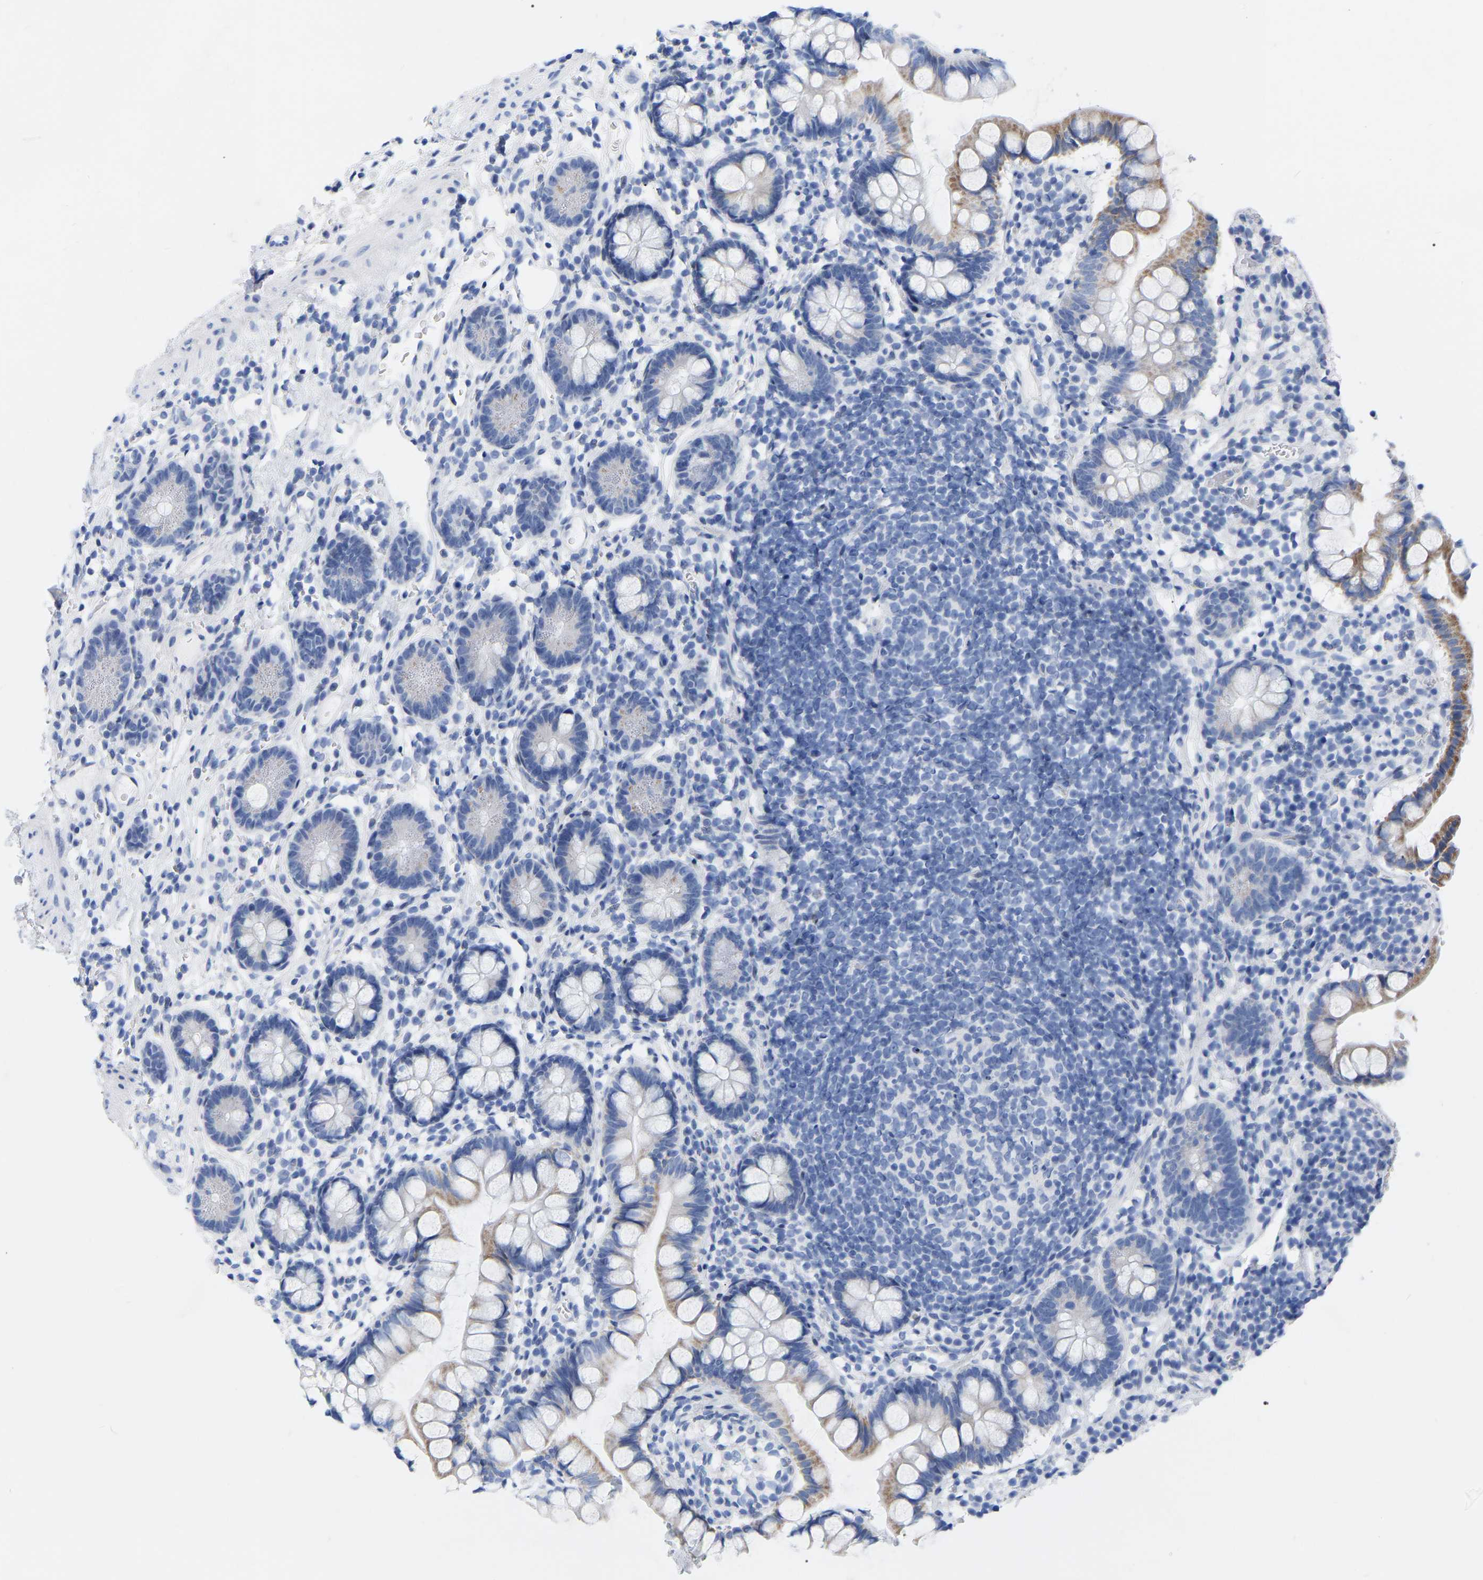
{"staining": {"intensity": "weak", "quantity": "25%-75%", "location": "cytoplasmic/membranous"}, "tissue": "small intestine", "cell_type": "Glandular cells", "image_type": "normal", "snomed": [{"axis": "morphology", "description": "Normal tissue, NOS"}, {"axis": "topography", "description": "Small intestine"}], "caption": "Immunohistochemical staining of unremarkable human small intestine shows 25%-75% levels of weak cytoplasmic/membranous protein positivity in about 25%-75% of glandular cells. The protein of interest is shown in brown color, while the nuclei are stained blue.", "gene": "ZNF629", "patient": {"sex": "female", "age": 84}}